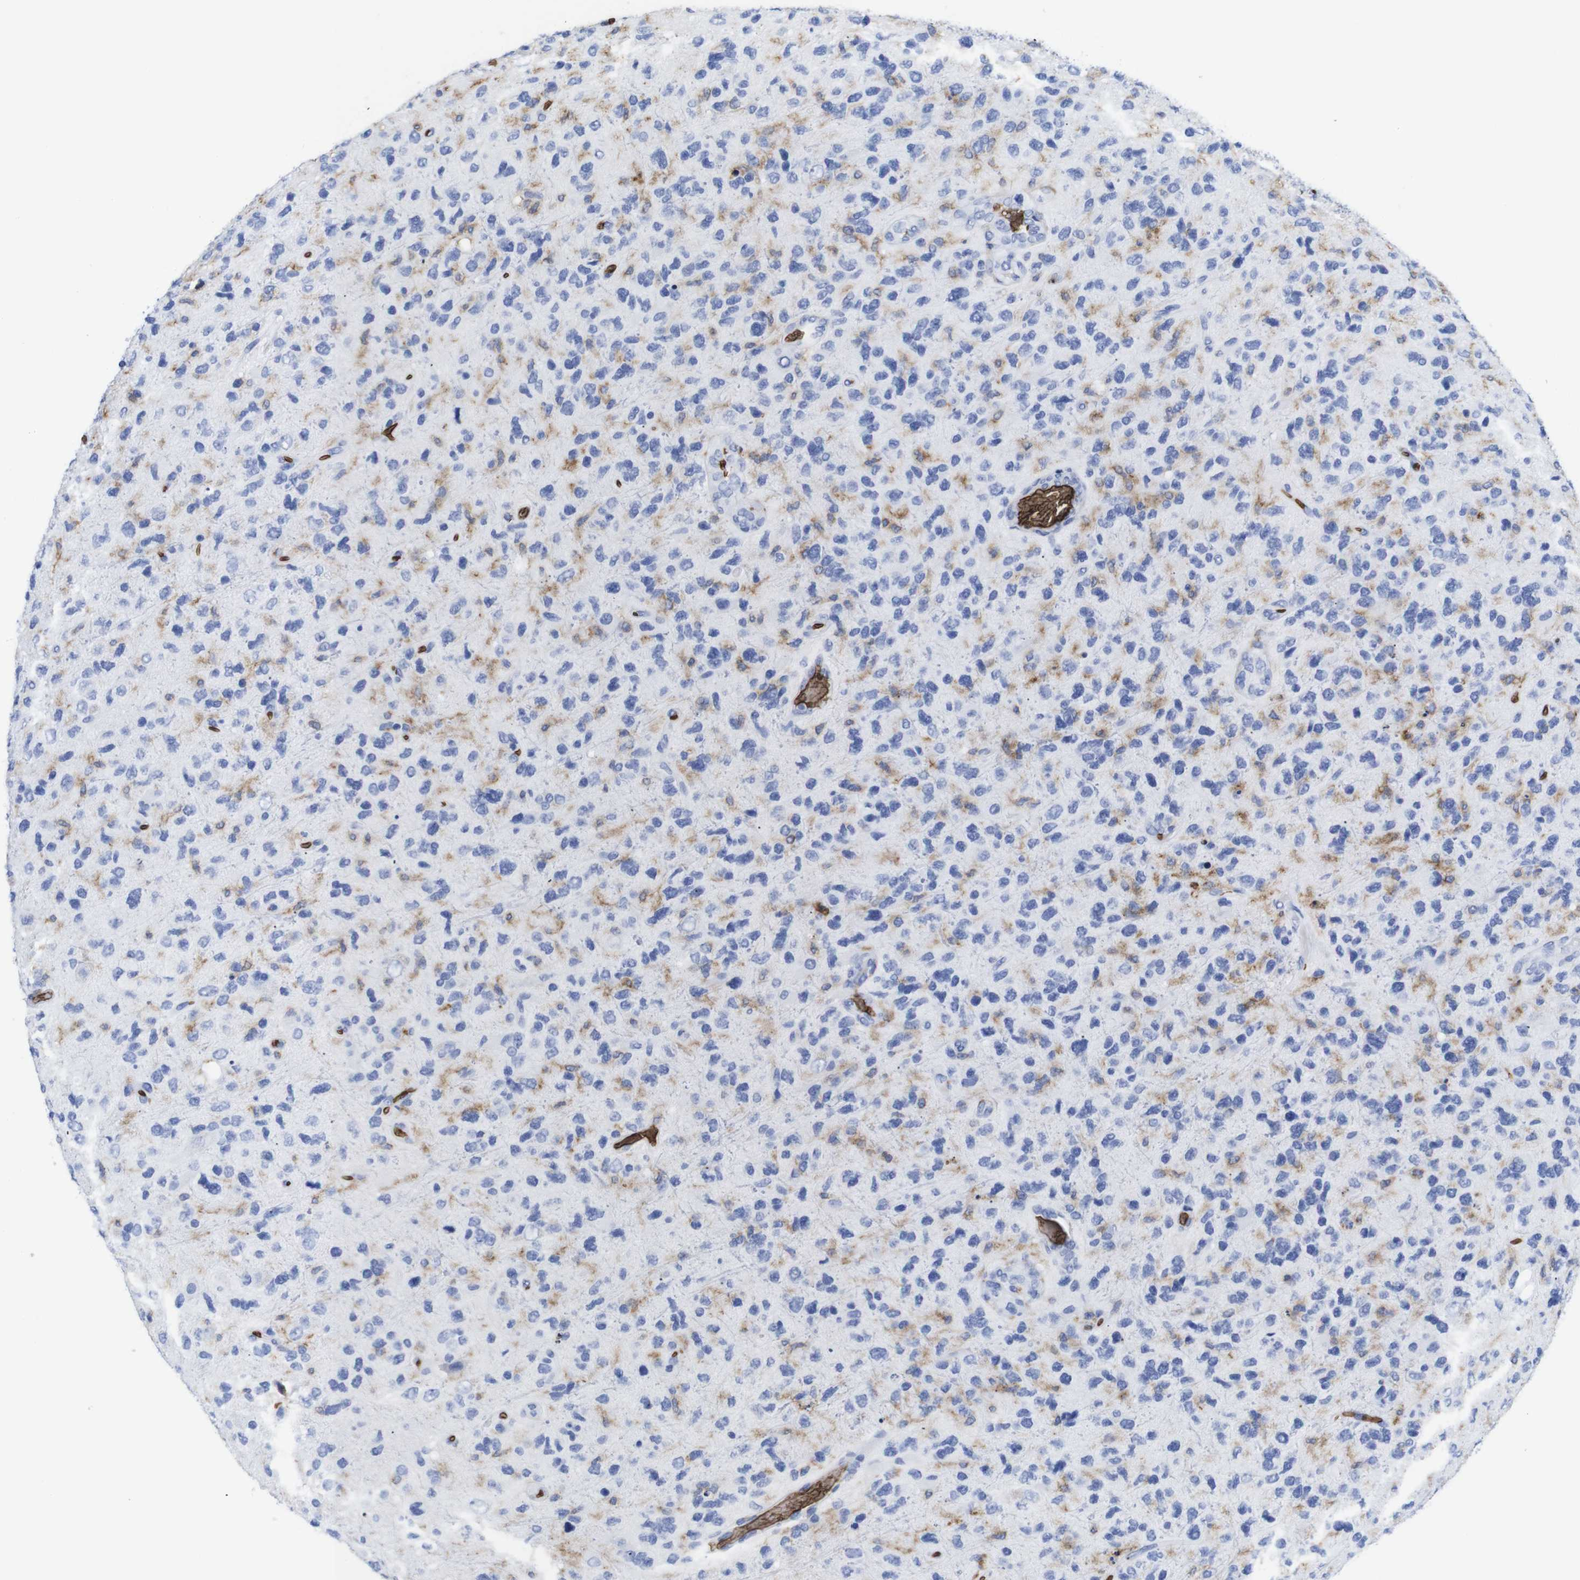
{"staining": {"intensity": "negative", "quantity": "none", "location": "none"}, "tissue": "glioma", "cell_type": "Tumor cells", "image_type": "cancer", "snomed": [{"axis": "morphology", "description": "Glioma, malignant, High grade"}, {"axis": "topography", "description": "Brain"}], "caption": "An immunohistochemistry (IHC) micrograph of glioma is shown. There is no staining in tumor cells of glioma.", "gene": "S1PR2", "patient": {"sex": "female", "age": 58}}